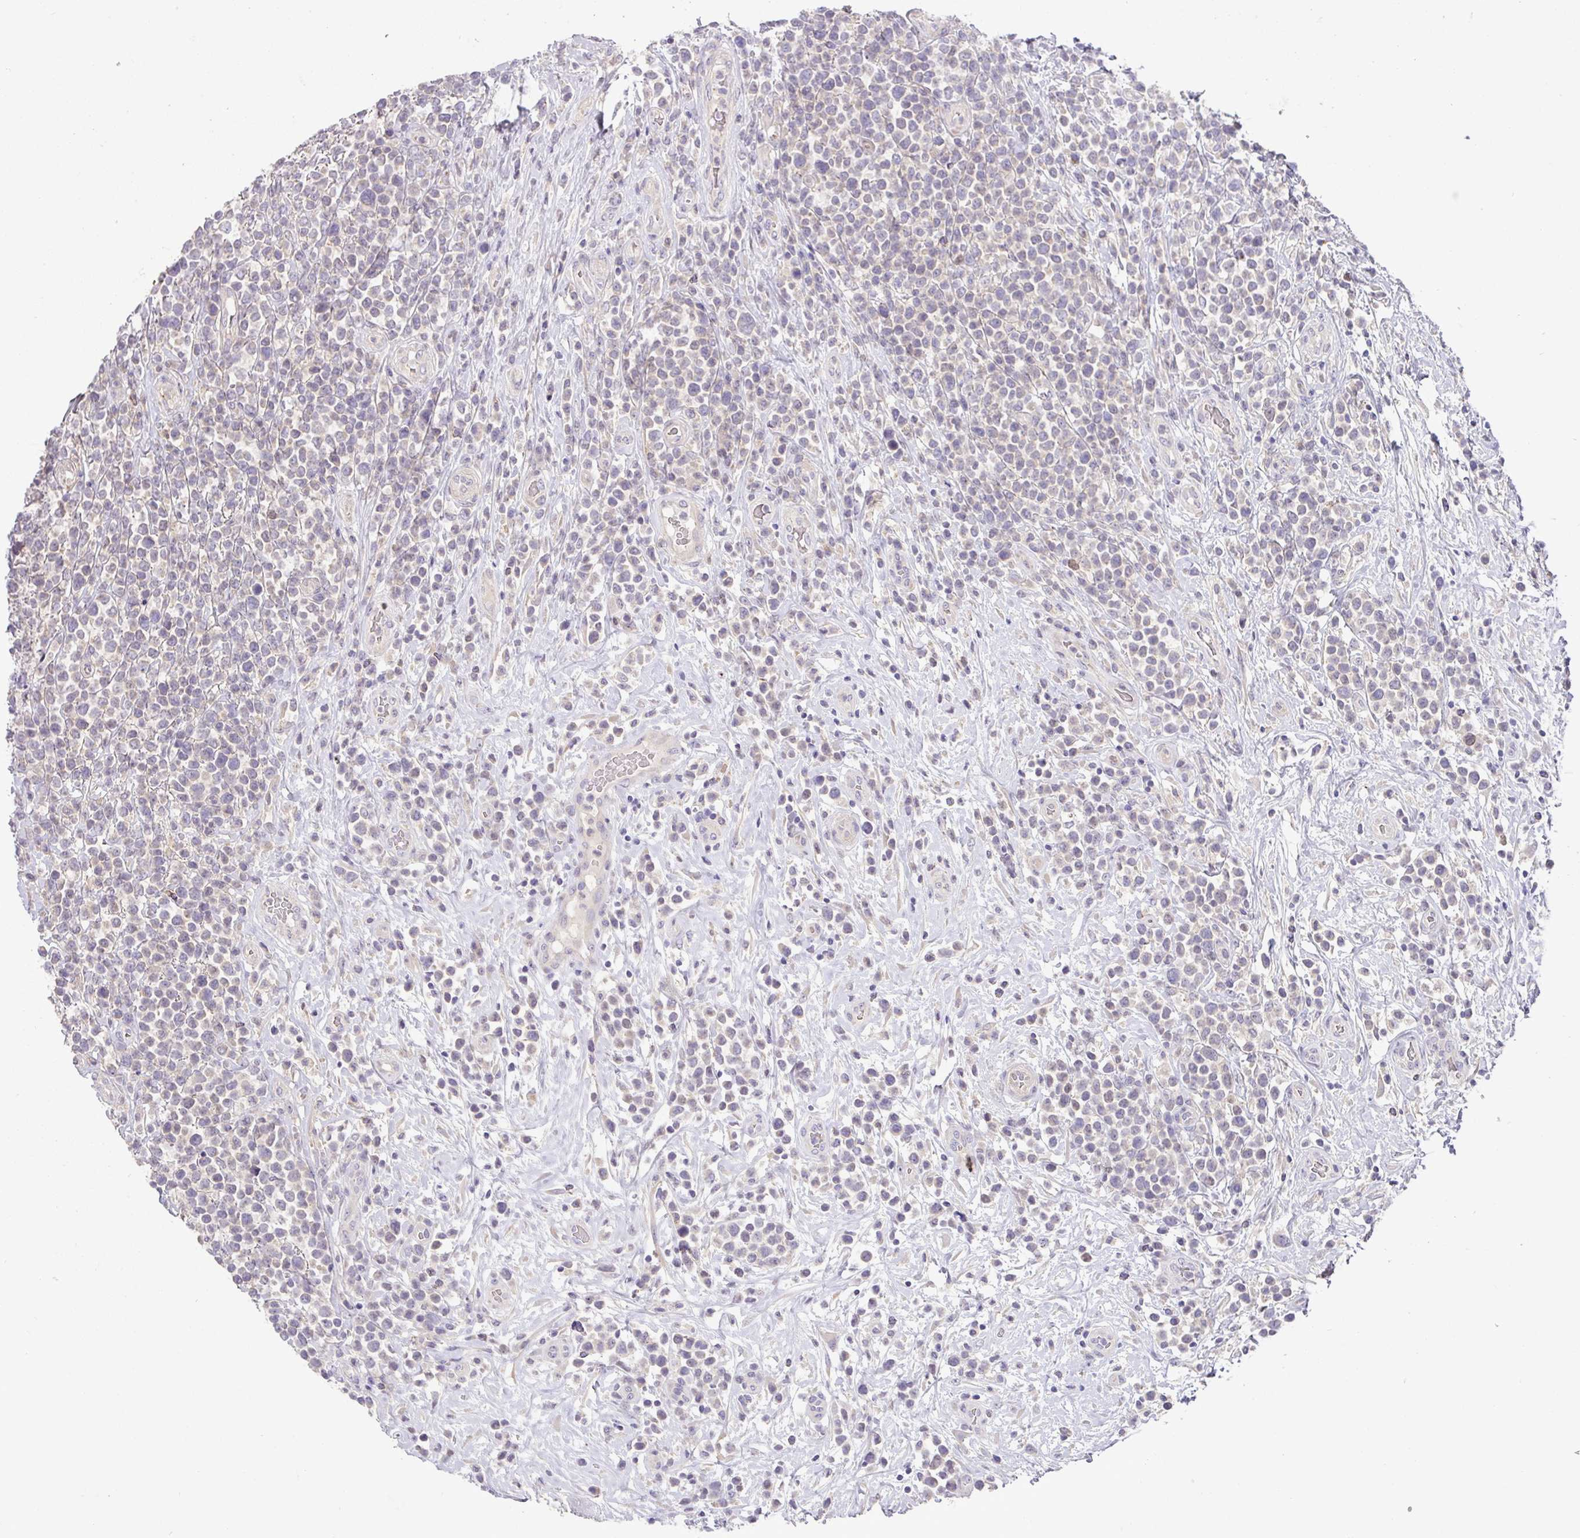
{"staining": {"intensity": "negative", "quantity": "none", "location": "none"}, "tissue": "lymphoma", "cell_type": "Tumor cells", "image_type": "cancer", "snomed": [{"axis": "morphology", "description": "Malignant lymphoma, non-Hodgkin's type, High grade"}, {"axis": "topography", "description": "Soft tissue"}], "caption": "Immunohistochemical staining of high-grade malignant lymphoma, non-Hodgkin's type reveals no significant positivity in tumor cells. Nuclei are stained in blue.", "gene": "HOXC13", "patient": {"sex": "female", "age": 56}}